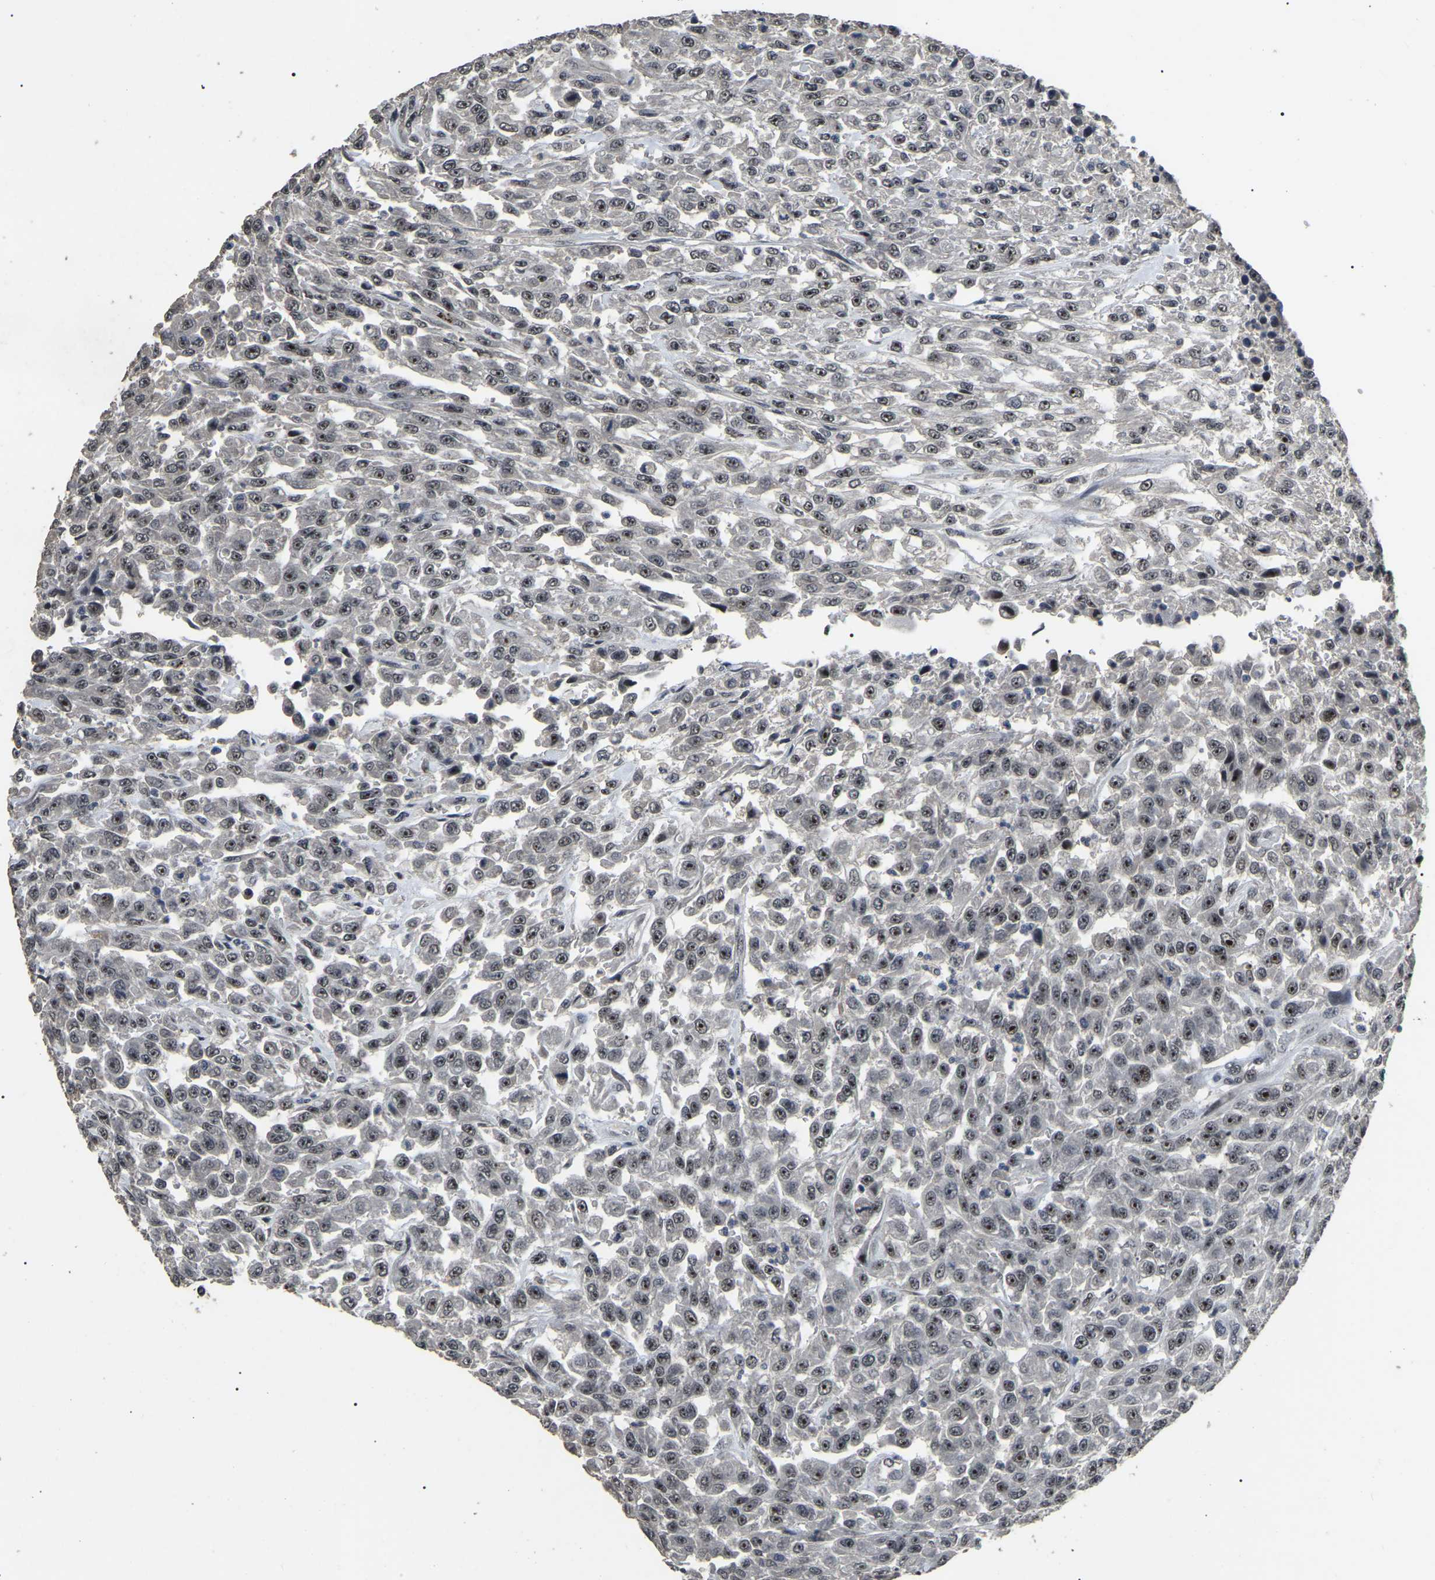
{"staining": {"intensity": "moderate", "quantity": ">75%", "location": "nuclear"}, "tissue": "urothelial cancer", "cell_type": "Tumor cells", "image_type": "cancer", "snomed": [{"axis": "morphology", "description": "Urothelial carcinoma, High grade"}, {"axis": "topography", "description": "Urinary bladder"}], "caption": "Moderate nuclear staining for a protein is seen in about >75% of tumor cells of urothelial carcinoma (high-grade) using immunohistochemistry (IHC).", "gene": "PPM1E", "patient": {"sex": "male", "age": 46}}